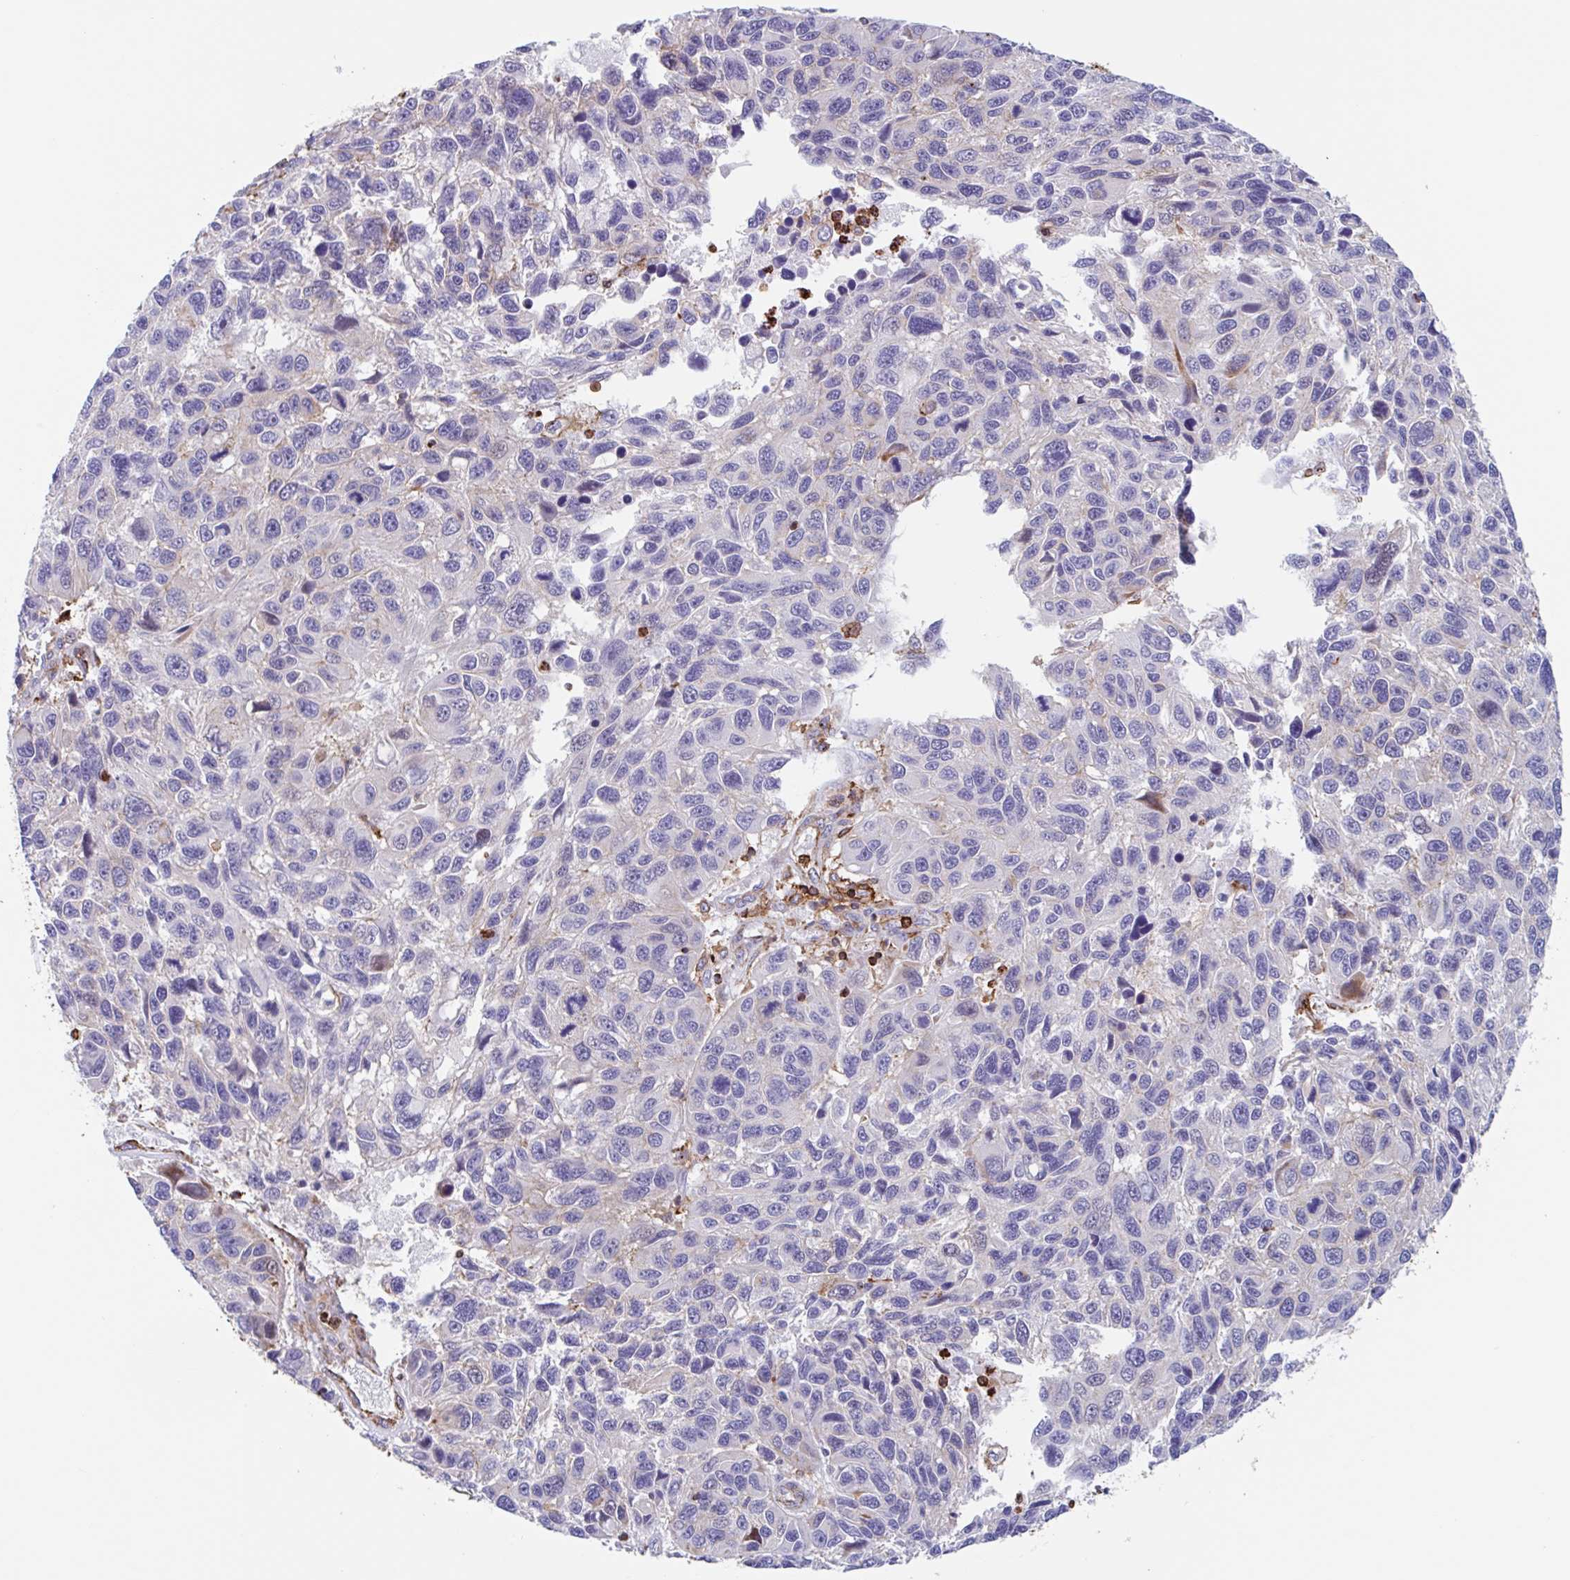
{"staining": {"intensity": "moderate", "quantity": "<25%", "location": "cytoplasmic/membranous,nuclear"}, "tissue": "melanoma", "cell_type": "Tumor cells", "image_type": "cancer", "snomed": [{"axis": "morphology", "description": "Malignant melanoma, NOS"}, {"axis": "topography", "description": "Skin"}], "caption": "This micrograph displays immunohistochemistry (IHC) staining of human melanoma, with low moderate cytoplasmic/membranous and nuclear staining in about <25% of tumor cells.", "gene": "EFHD1", "patient": {"sex": "male", "age": 53}}